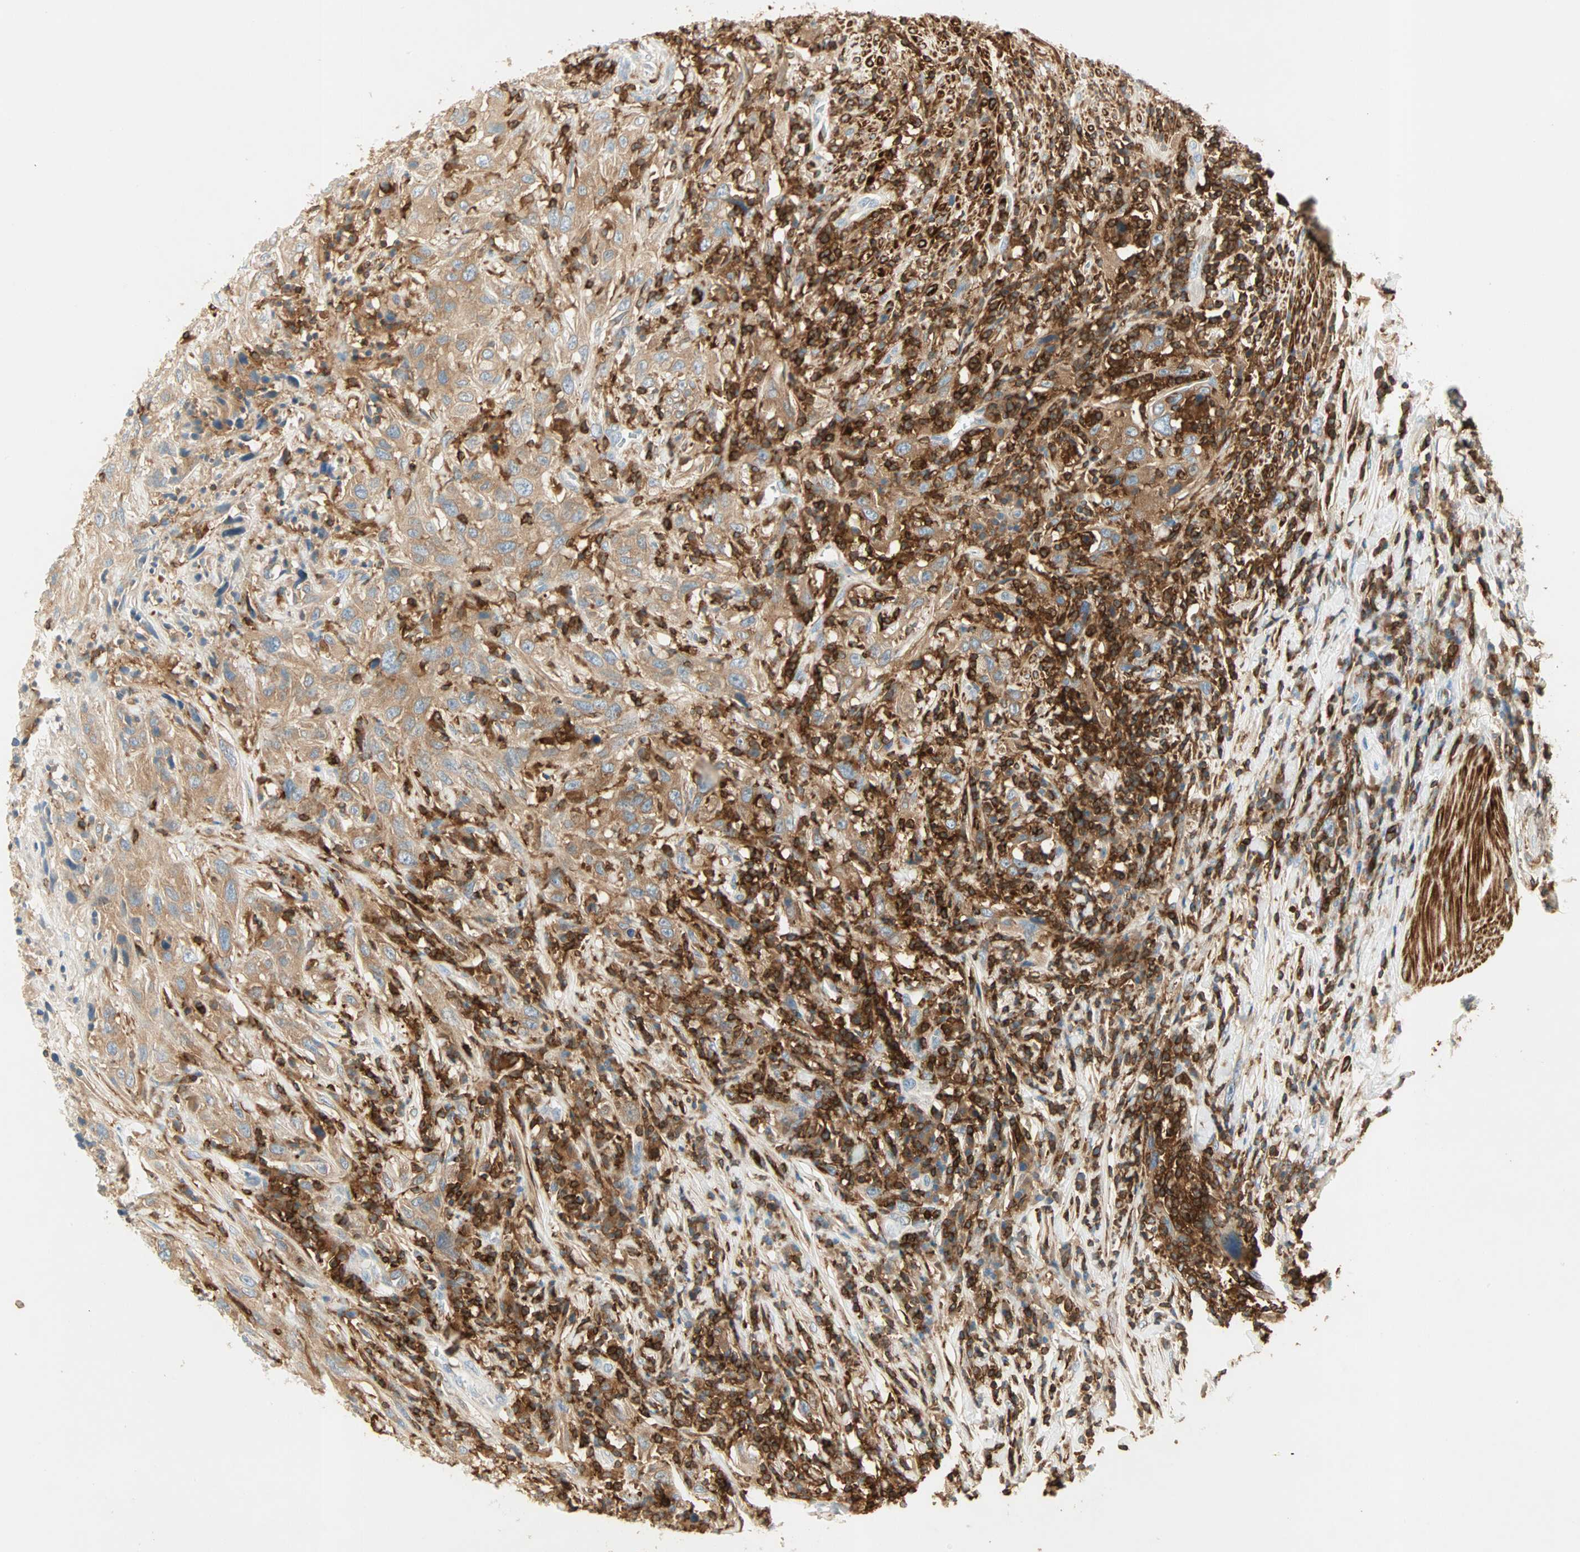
{"staining": {"intensity": "moderate", "quantity": ">75%", "location": "cytoplasmic/membranous"}, "tissue": "urothelial cancer", "cell_type": "Tumor cells", "image_type": "cancer", "snomed": [{"axis": "morphology", "description": "Urothelial carcinoma, High grade"}, {"axis": "topography", "description": "Urinary bladder"}], "caption": "Brown immunohistochemical staining in high-grade urothelial carcinoma exhibits moderate cytoplasmic/membranous staining in about >75% of tumor cells. The protein of interest is stained brown, and the nuclei are stained in blue (DAB IHC with brightfield microscopy, high magnification).", "gene": "FMNL1", "patient": {"sex": "male", "age": 61}}